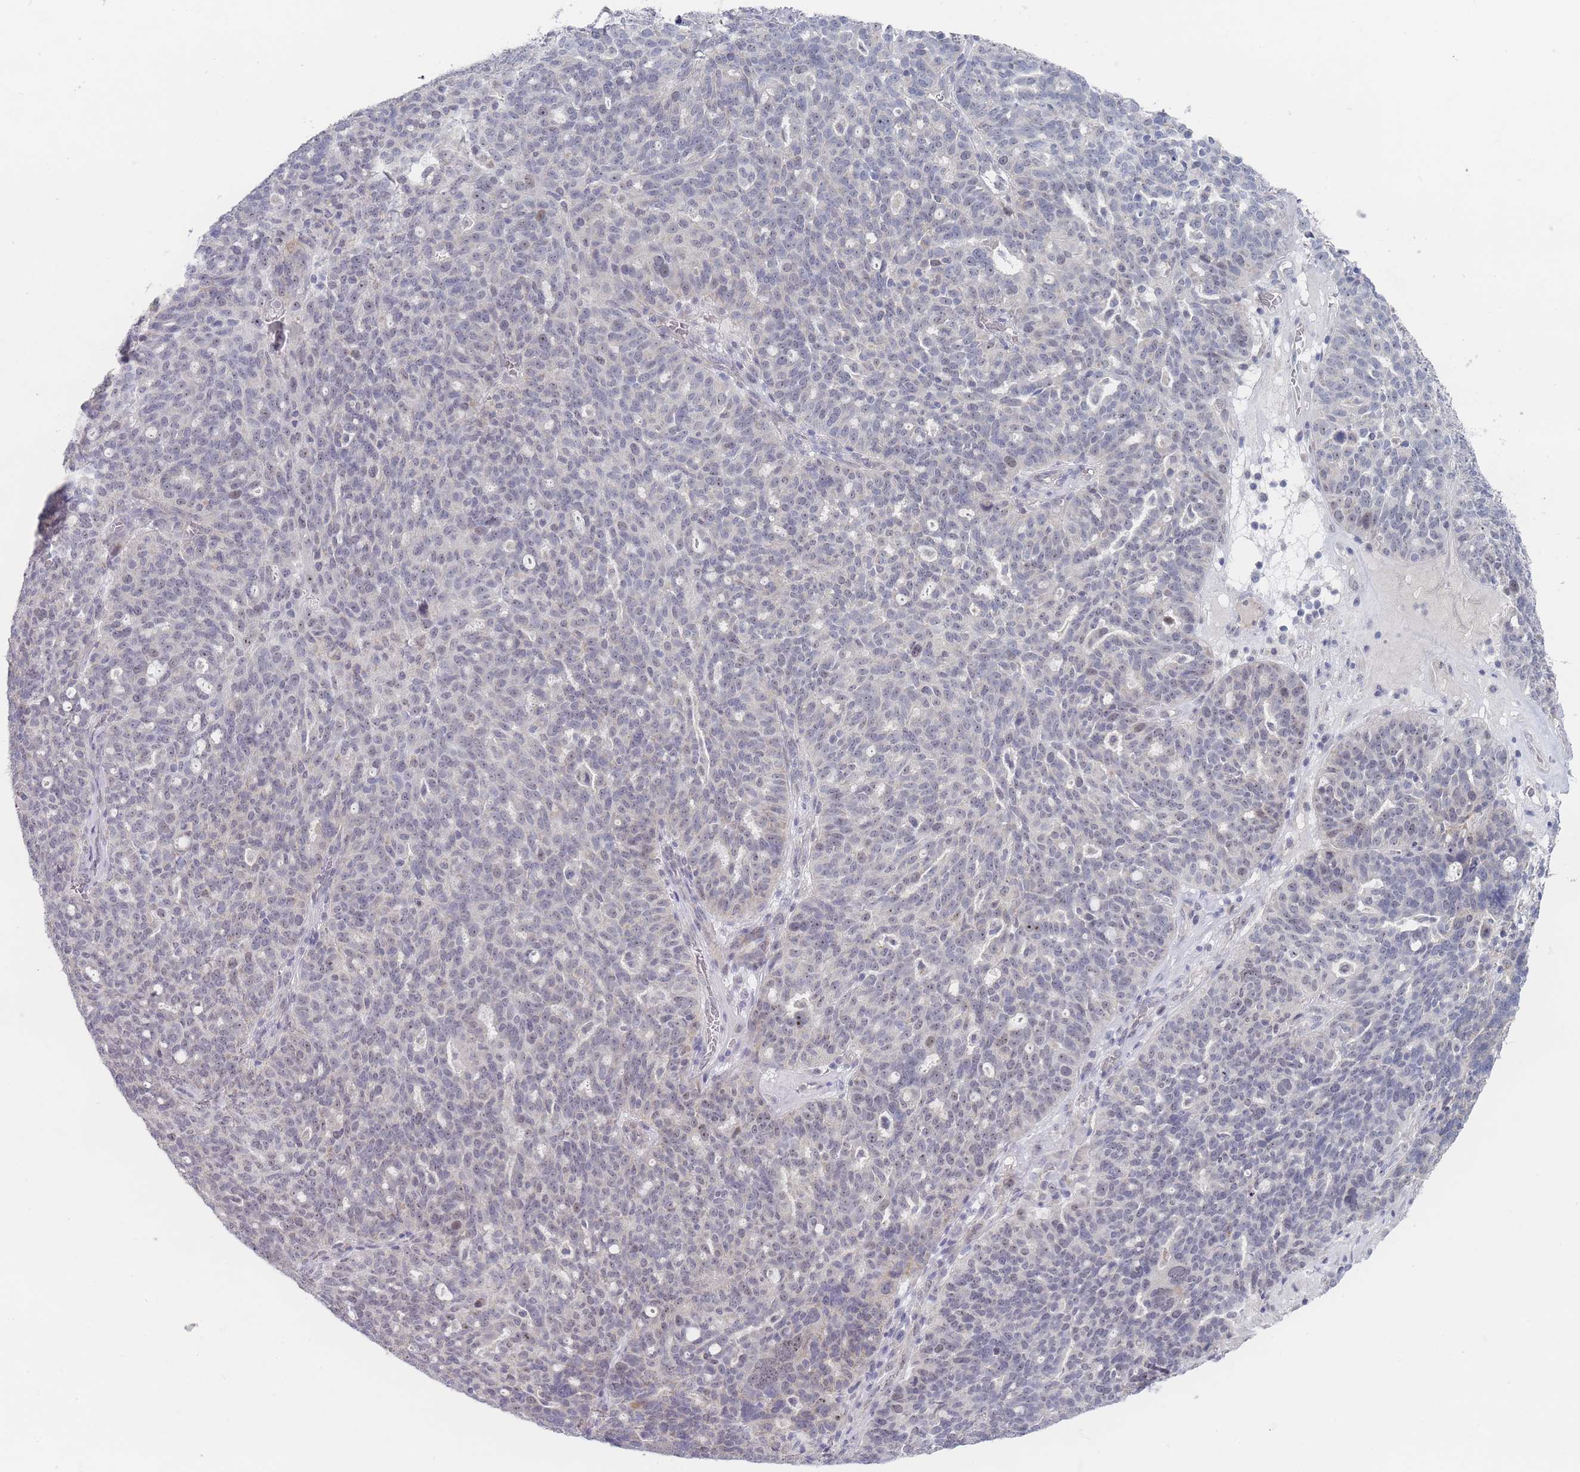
{"staining": {"intensity": "weak", "quantity": "<25%", "location": "cytoplasmic/membranous"}, "tissue": "ovarian cancer", "cell_type": "Tumor cells", "image_type": "cancer", "snomed": [{"axis": "morphology", "description": "Cystadenocarcinoma, serous, NOS"}, {"axis": "topography", "description": "Ovary"}], "caption": "Ovarian cancer (serous cystadenocarcinoma) stained for a protein using immunohistochemistry (IHC) shows no expression tumor cells.", "gene": "RNF8", "patient": {"sex": "female", "age": 59}}